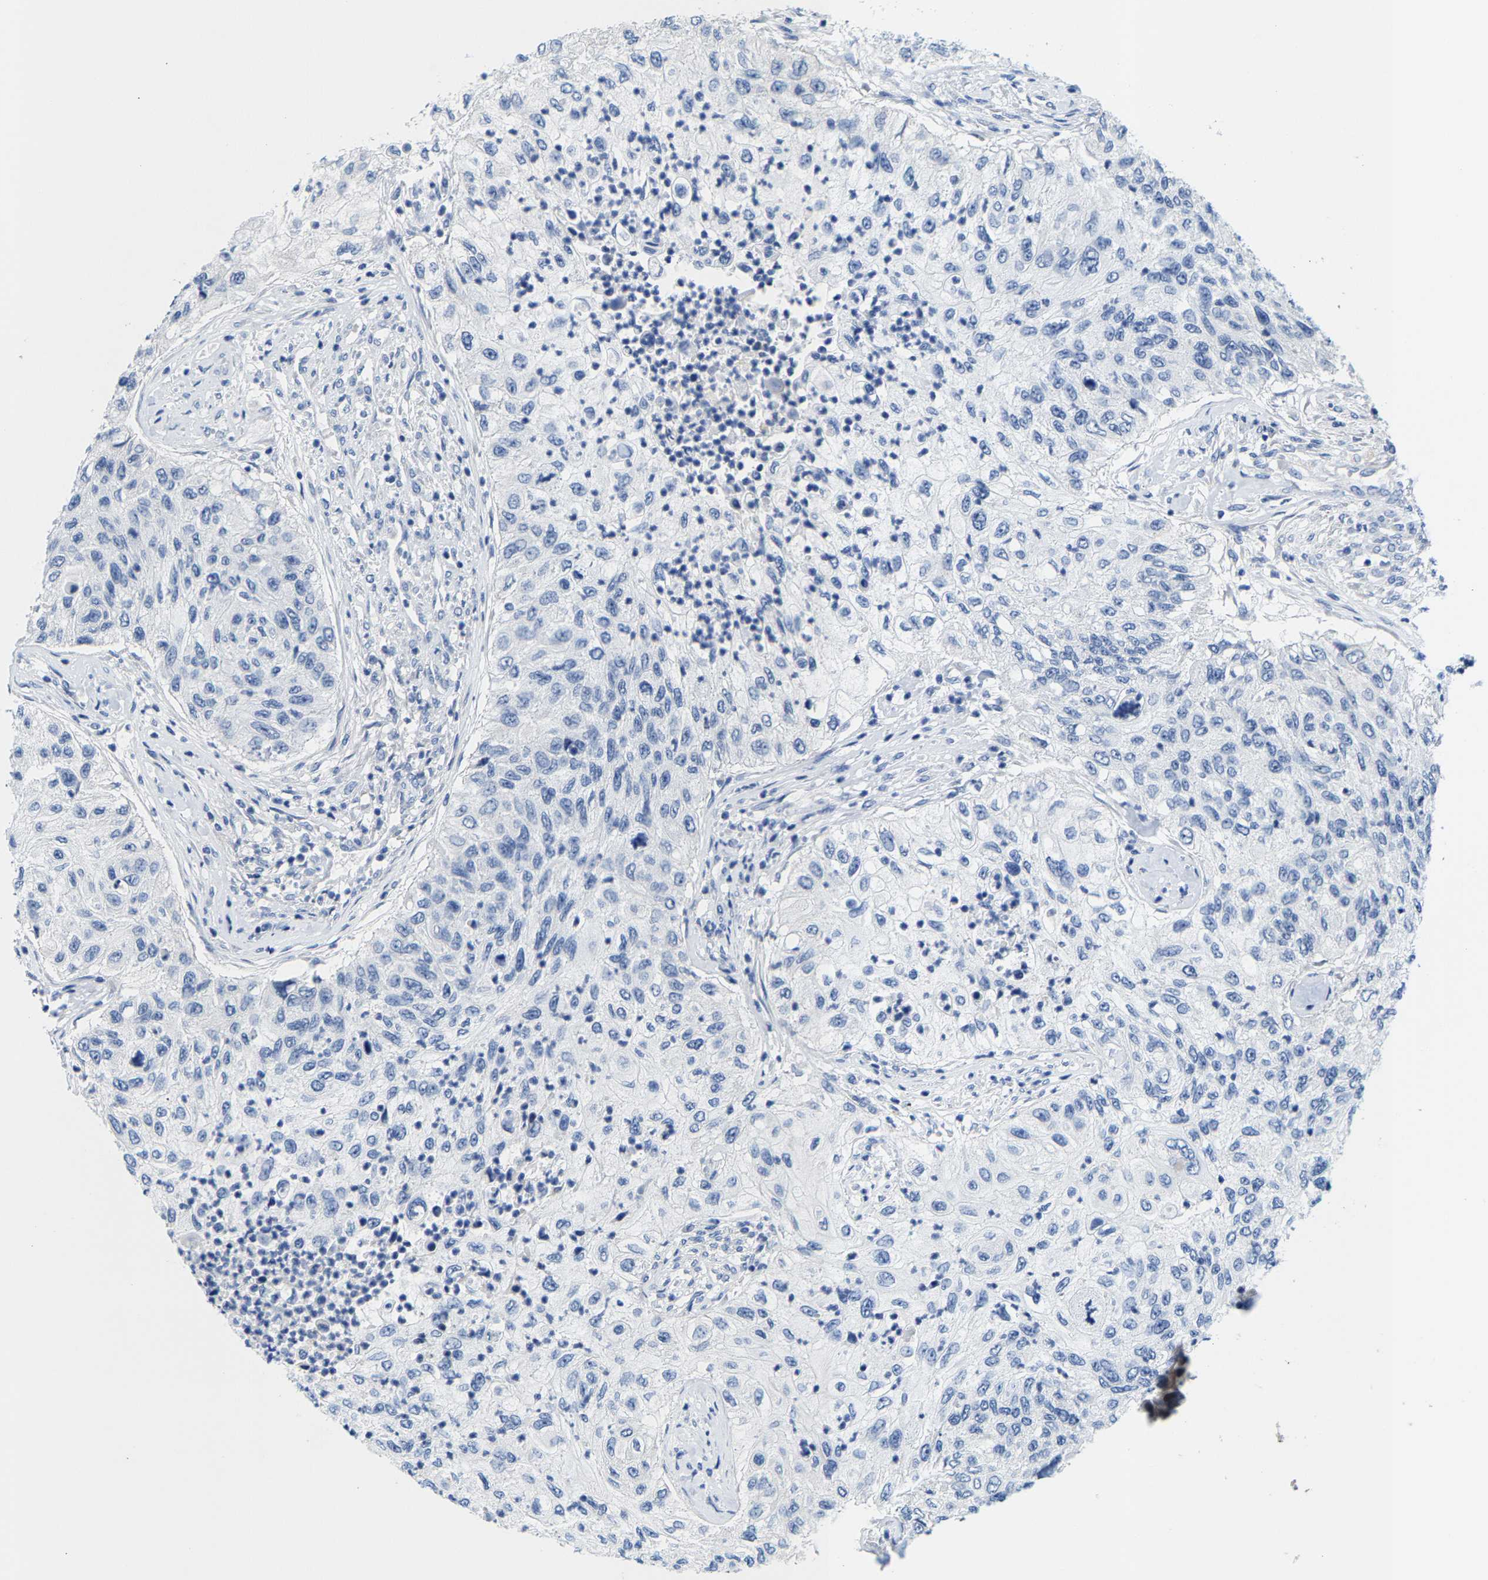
{"staining": {"intensity": "negative", "quantity": "none", "location": "none"}, "tissue": "urothelial cancer", "cell_type": "Tumor cells", "image_type": "cancer", "snomed": [{"axis": "morphology", "description": "Urothelial carcinoma, High grade"}, {"axis": "topography", "description": "Urinary bladder"}], "caption": "Tumor cells show no significant staining in urothelial cancer. Brightfield microscopy of IHC stained with DAB (3,3'-diaminobenzidine) (brown) and hematoxylin (blue), captured at high magnification.", "gene": "KLHL1", "patient": {"sex": "female", "age": 60}}